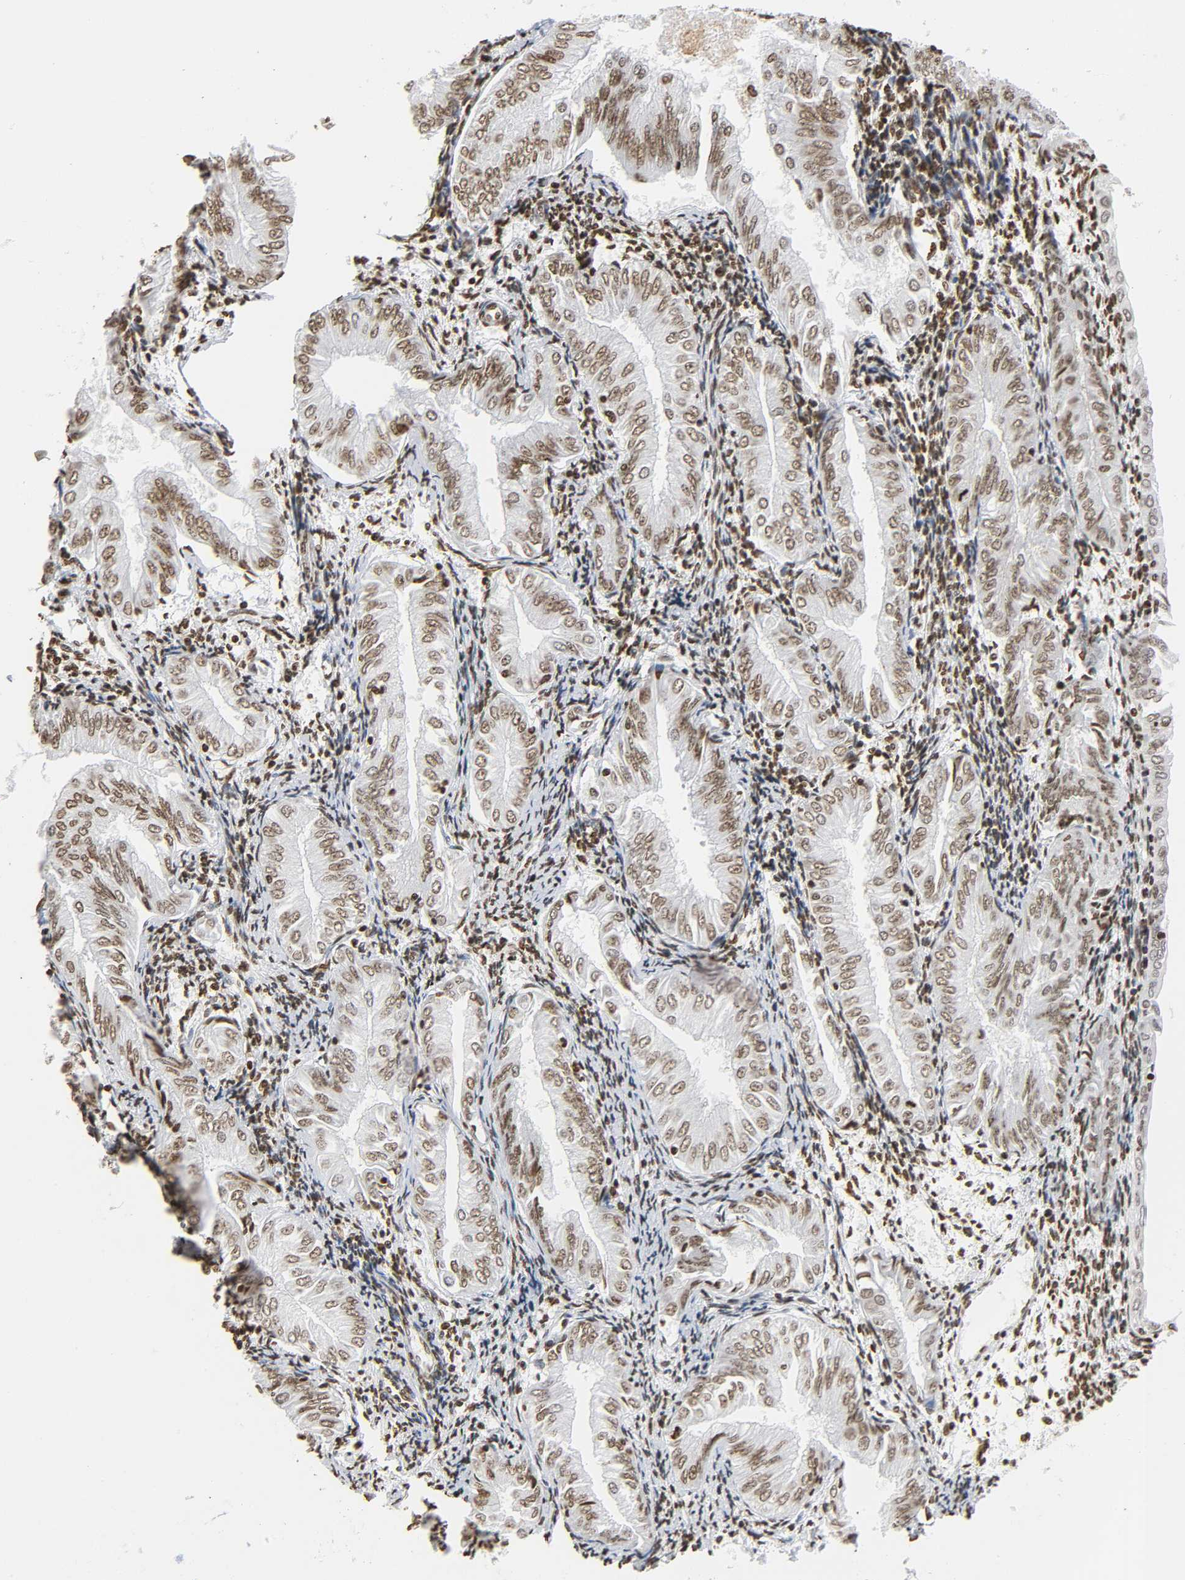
{"staining": {"intensity": "moderate", "quantity": ">75%", "location": "nuclear"}, "tissue": "endometrial cancer", "cell_type": "Tumor cells", "image_type": "cancer", "snomed": [{"axis": "morphology", "description": "Adenocarcinoma, NOS"}, {"axis": "topography", "description": "Endometrium"}], "caption": "Moderate nuclear protein positivity is seen in about >75% of tumor cells in endometrial adenocarcinoma.", "gene": "HOXA6", "patient": {"sex": "female", "age": 53}}